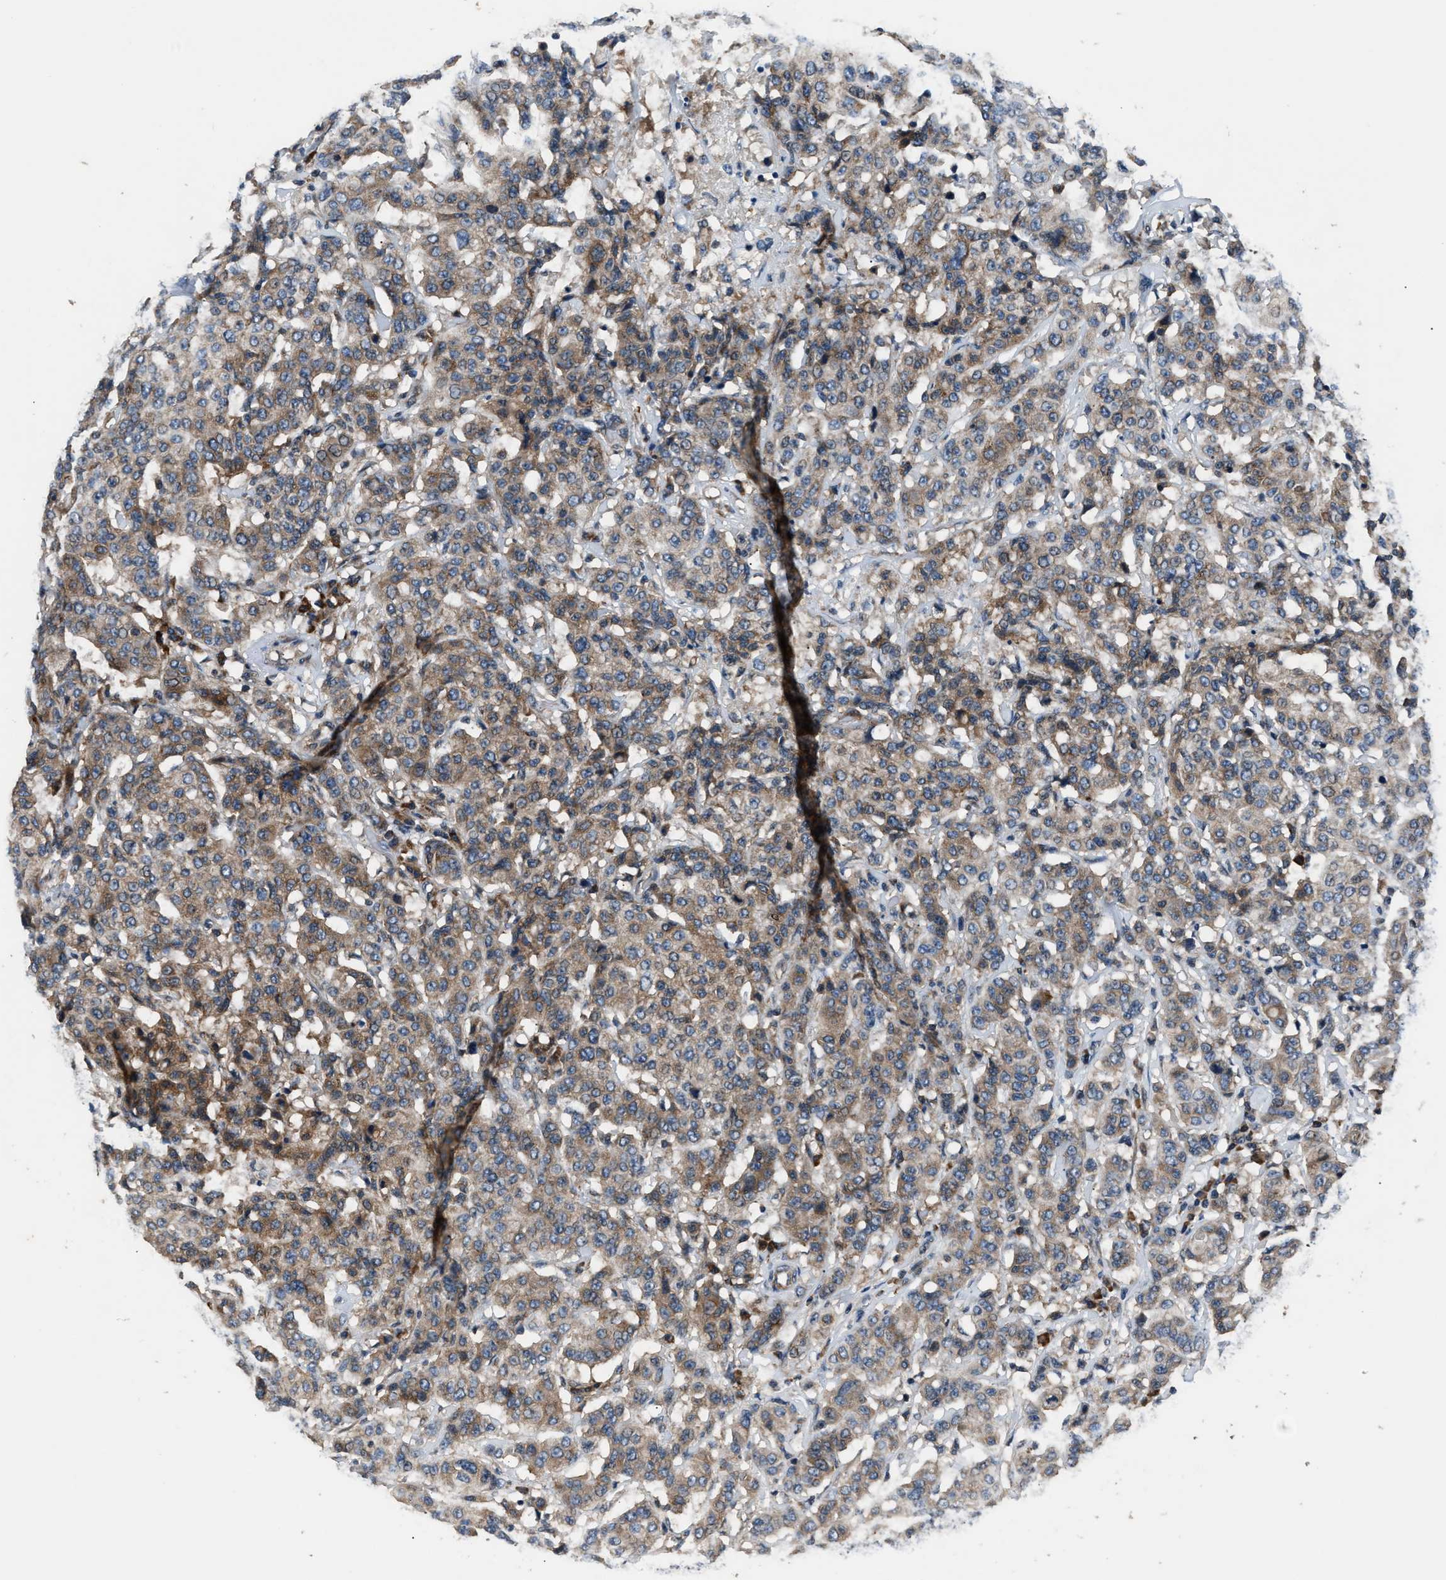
{"staining": {"intensity": "moderate", "quantity": ">75%", "location": "cytoplasmic/membranous"}, "tissue": "breast cancer", "cell_type": "Tumor cells", "image_type": "cancer", "snomed": [{"axis": "morphology", "description": "Duct carcinoma"}, {"axis": "topography", "description": "Breast"}], "caption": "Moderate cytoplasmic/membranous protein staining is present in about >75% of tumor cells in invasive ductal carcinoma (breast). The staining is performed using DAB brown chromogen to label protein expression. The nuclei are counter-stained blue using hematoxylin.", "gene": "IMPDH2", "patient": {"sex": "female", "age": 27}}